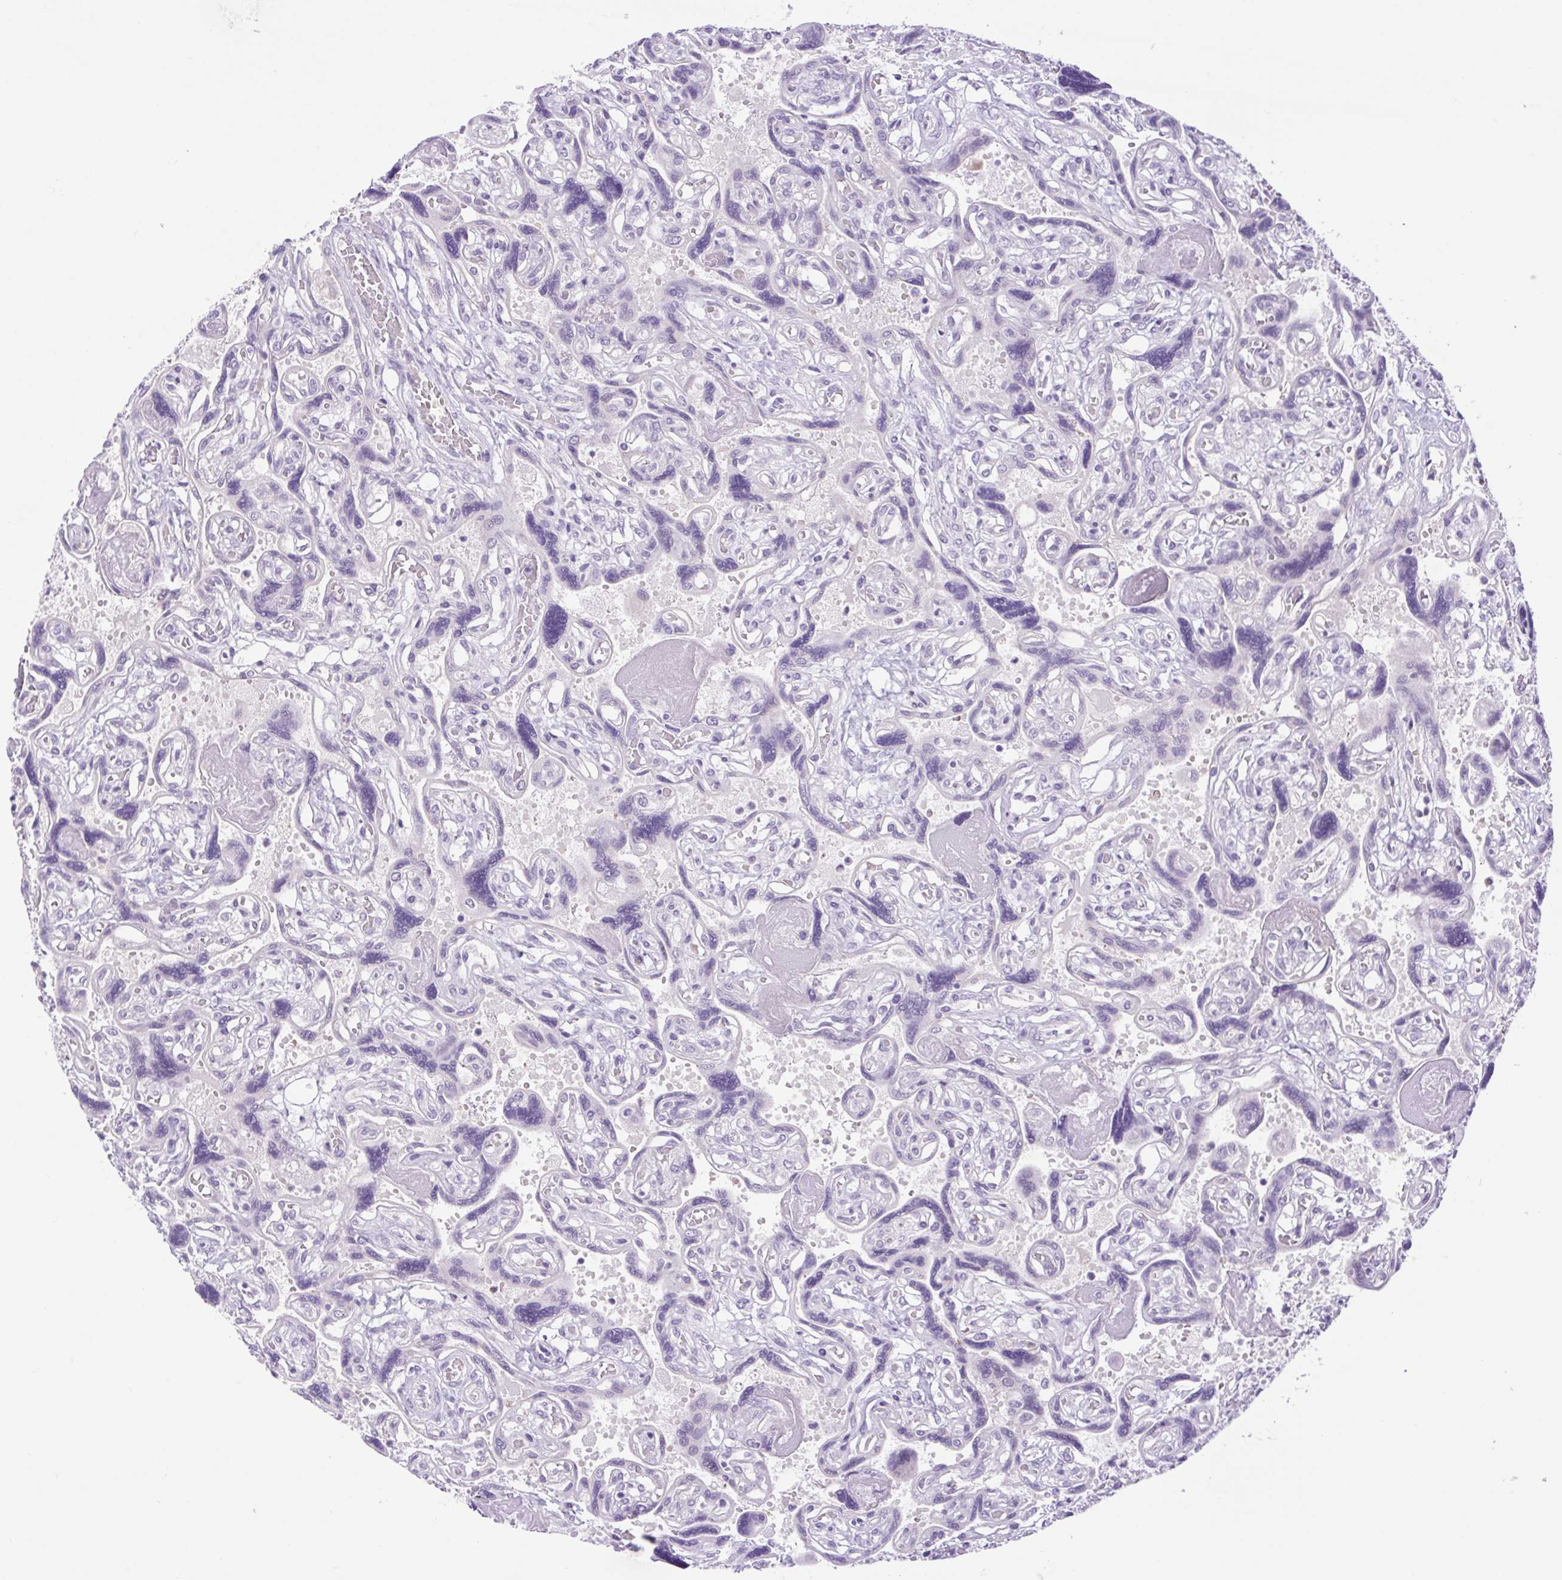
{"staining": {"intensity": "negative", "quantity": "none", "location": "none"}, "tissue": "placenta", "cell_type": "Decidual cells", "image_type": "normal", "snomed": [{"axis": "morphology", "description": "Normal tissue, NOS"}, {"axis": "topography", "description": "Placenta"}], "caption": "IHC histopathology image of benign placenta: placenta stained with DAB (3,3'-diaminobenzidine) demonstrates no significant protein positivity in decidual cells. (DAB IHC visualized using brightfield microscopy, high magnification).", "gene": "FAM177B", "patient": {"sex": "female", "age": 32}}